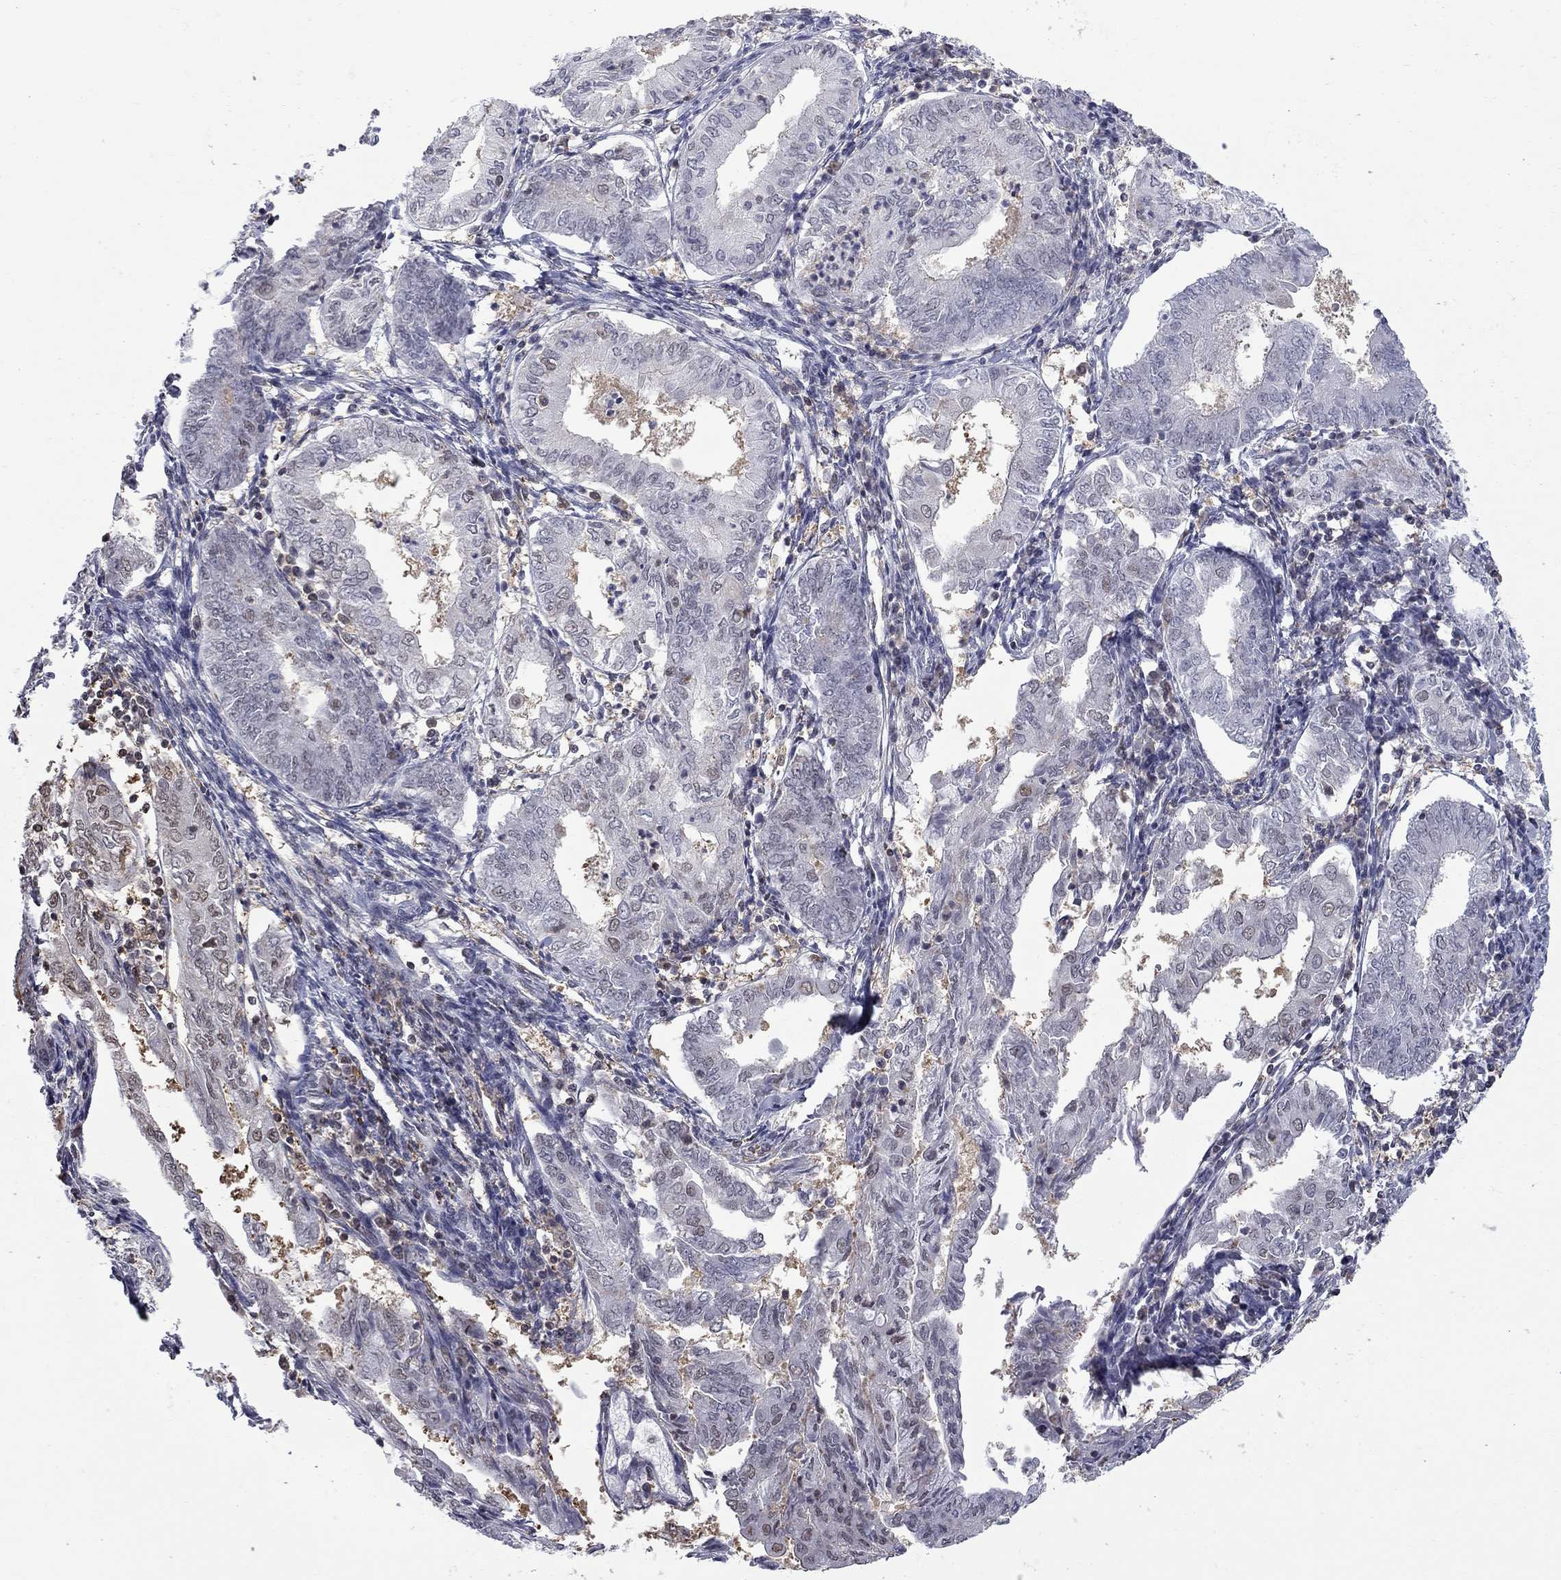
{"staining": {"intensity": "negative", "quantity": "none", "location": "none"}, "tissue": "endometrial cancer", "cell_type": "Tumor cells", "image_type": "cancer", "snomed": [{"axis": "morphology", "description": "Adenocarcinoma, NOS"}, {"axis": "topography", "description": "Endometrium"}], "caption": "IHC photomicrograph of endometrial cancer (adenocarcinoma) stained for a protein (brown), which displays no staining in tumor cells.", "gene": "RFWD3", "patient": {"sex": "female", "age": 68}}